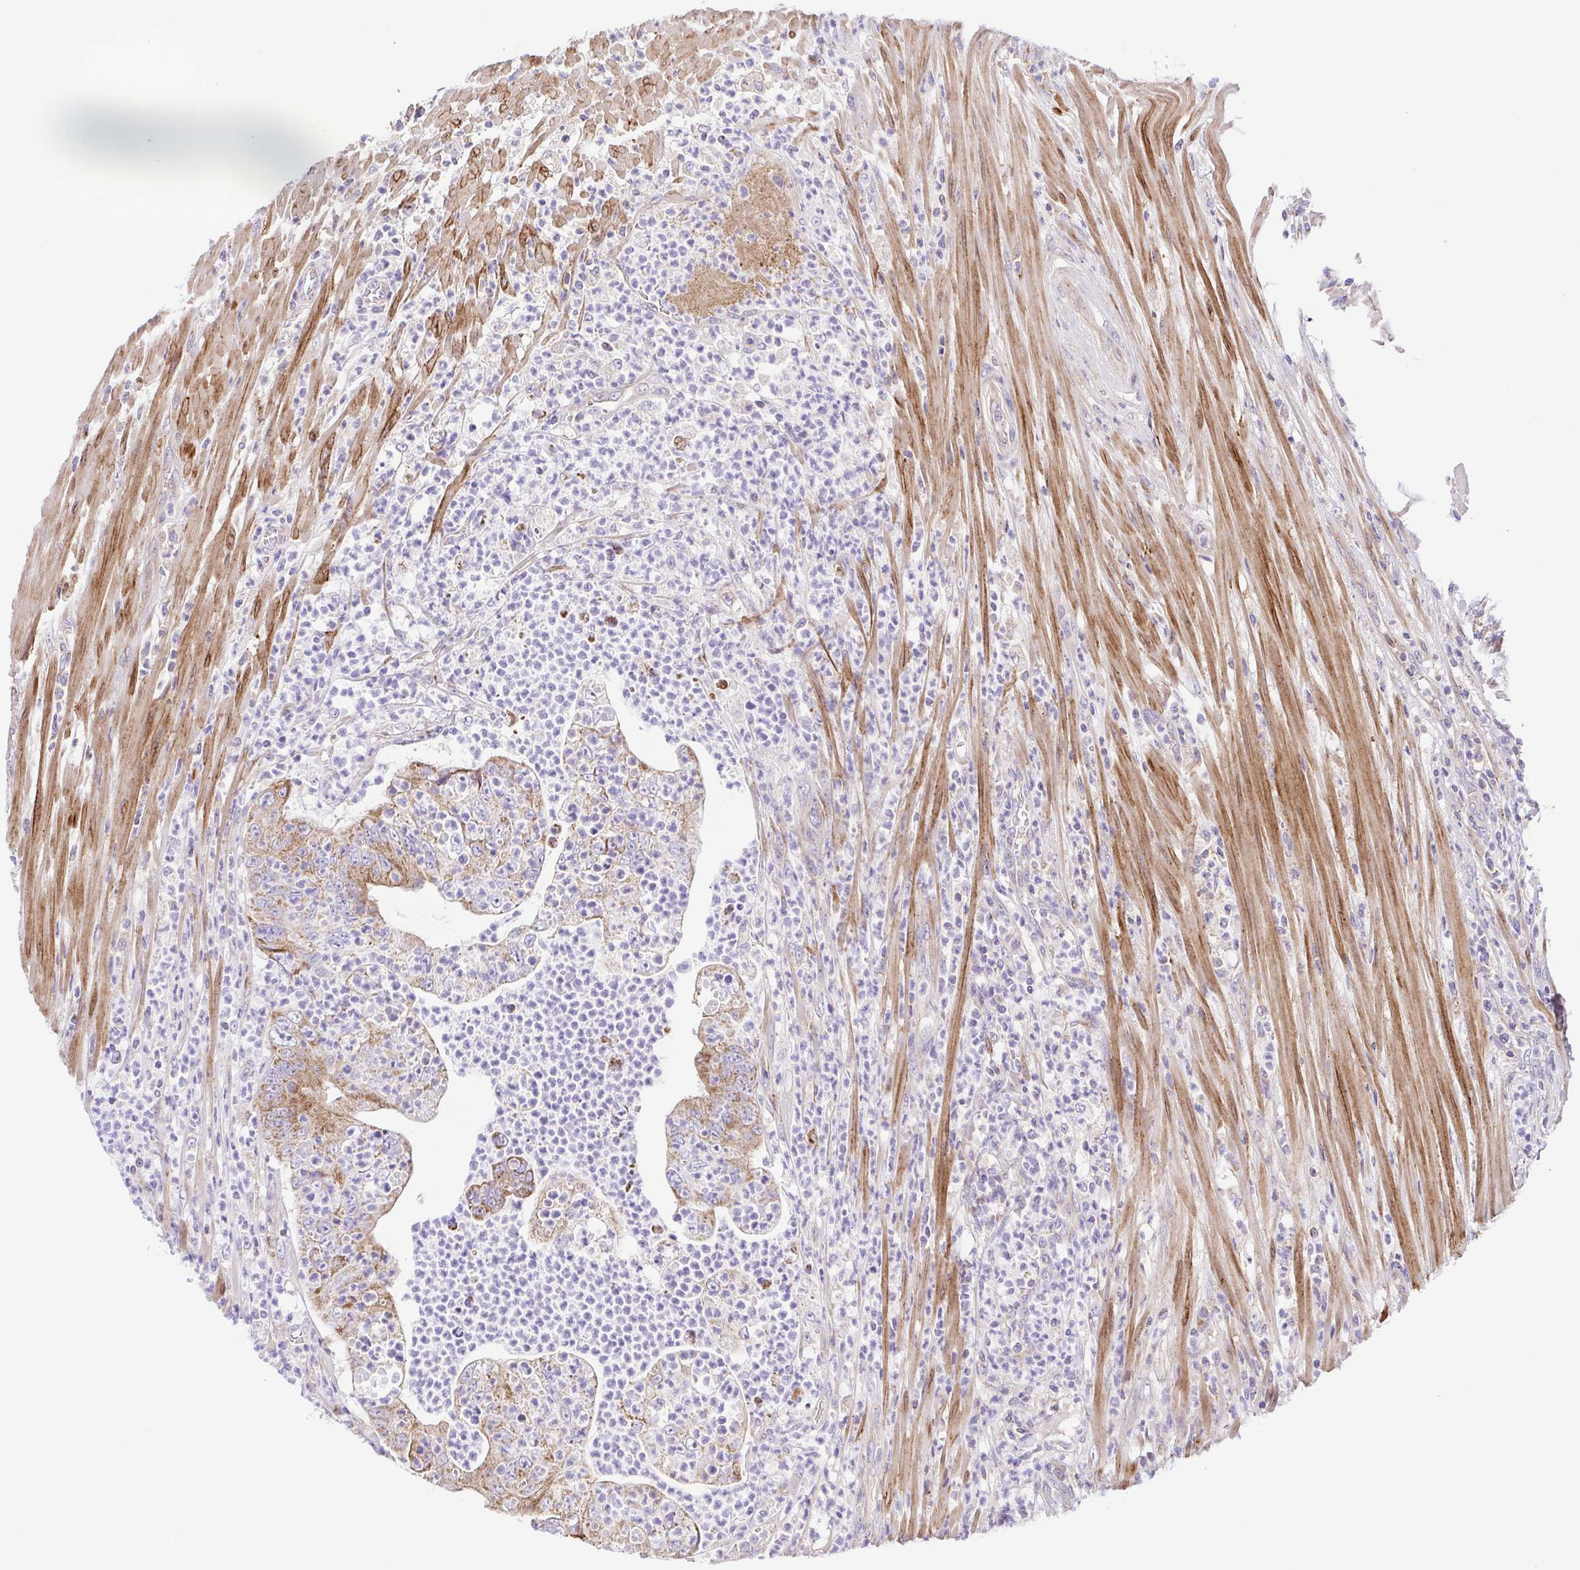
{"staining": {"intensity": "moderate", "quantity": "25%-75%", "location": "cytoplasmic/membranous"}, "tissue": "colorectal cancer", "cell_type": "Tumor cells", "image_type": "cancer", "snomed": [{"axis": "morphology", "description": "Adenocarcinoma, NOS"}, {"axis": "topography", "description": "Colon"}], "caption": "Colorectal cancer was stained to show a protein in brown. There is medium levels of moderate cytoplasmic/membranous positivity in approximately 25%-75% of tumor cells. (Stains: DAB in brown, nuclei in blue, Microscopy: brightfield microscopy at high magnification).", "gene": "SLC13A1", "patient": {"sex": "female", "age": 48}}